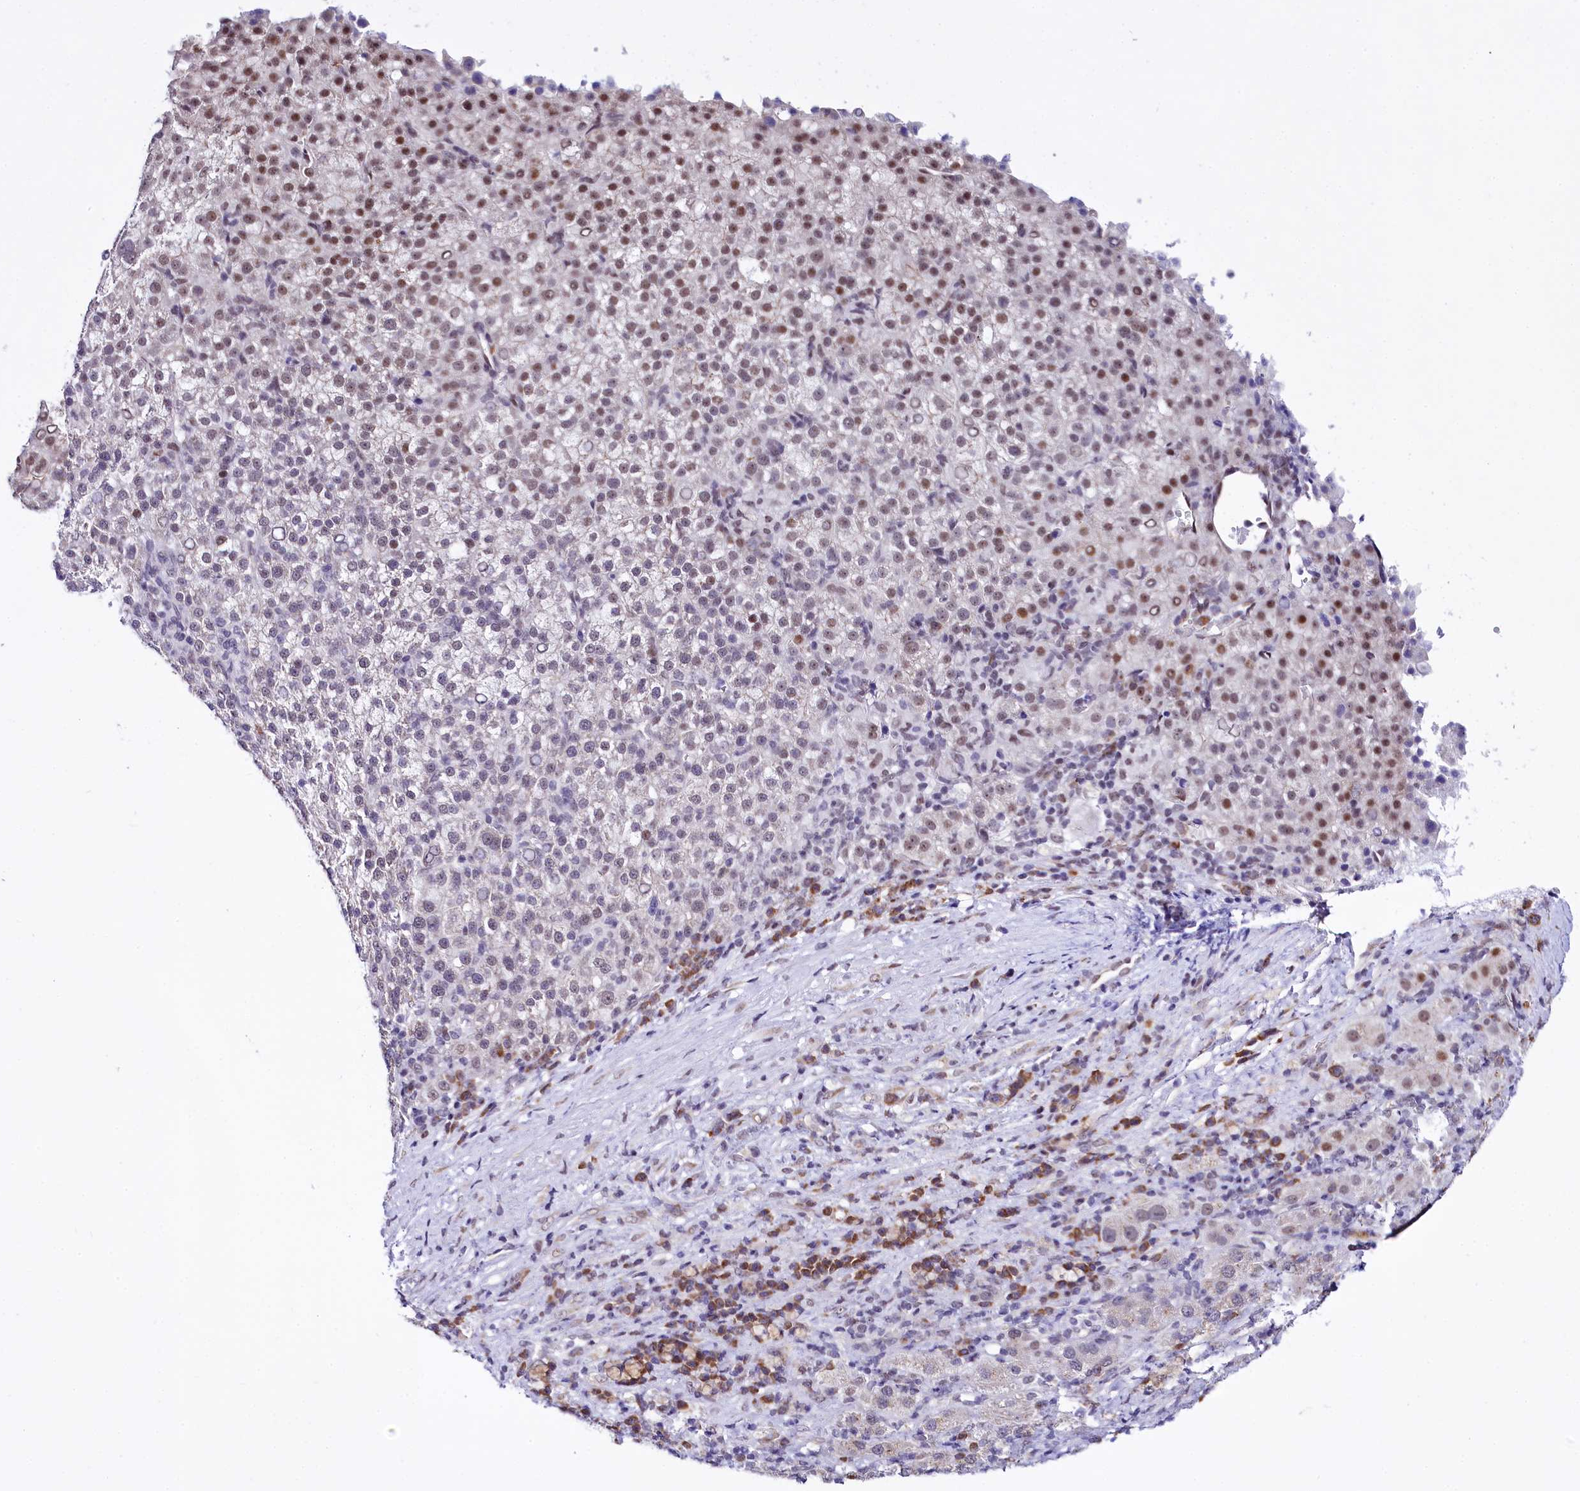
{"staining": {"intensity": "moderate", "quantity": "25%-75%", "location": "nuclear"}, "tissue": "liver cancer", "cell_type": "Tumor cells", "image_type": "cancer", "snomed": [{"axis": "morphology", "description": "Carcinoma, Hepatocellular, NOS"}, {"axis": "topography", "description": "Liver"}], "caption": "This micrograph demonstrates immunohistochemistry (IHC) staining of hepatocellular carcinoma (liver), with medium moderate nuclear expression in about 25%-75% of tumor cells.", "gene": "SPATS2", "patient": {"sex": "female", "age": 58}}